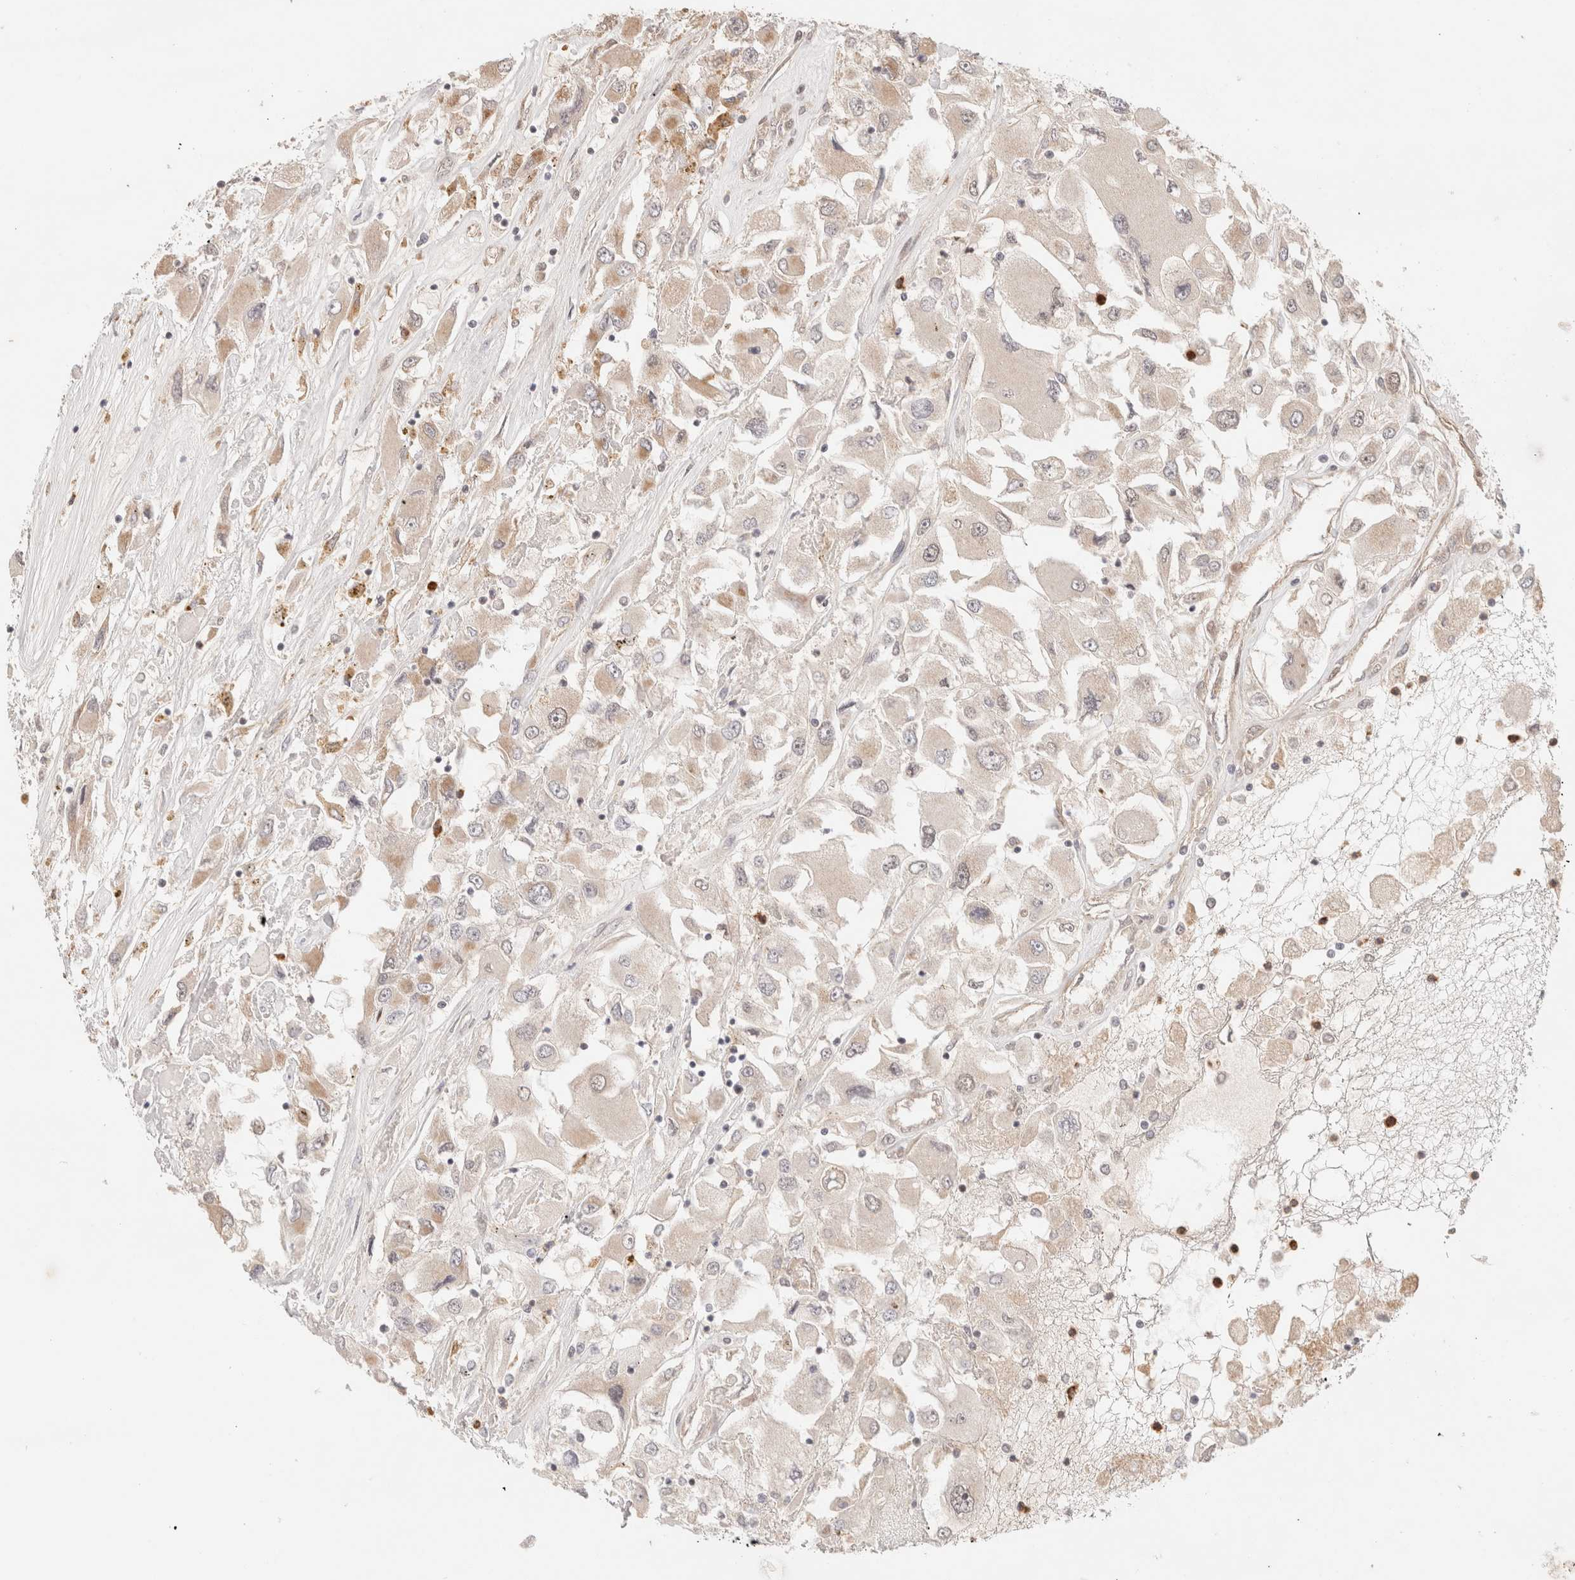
{"staining": {"intensity": "weak", "quantity": "25%-75%", "location": "cytoplasmic/membranous"}, "tissue": "renal cancer", "cell_type": "Tumor cells", "image_type": "cancer", "snomed": [{"axis": "morphology", "description": "Adenocarcinoma, NOS"}, {"axis": "topography", "description": "Kidney"}], "caption": "Protein expression analysis of renal adenocarcinoma demonstrates weak cytoplasmic/membranous staining in about 25%-75% of tumor cells.", "gene": "BRPF3", "patient": {"sex": "female", "age": 52}}